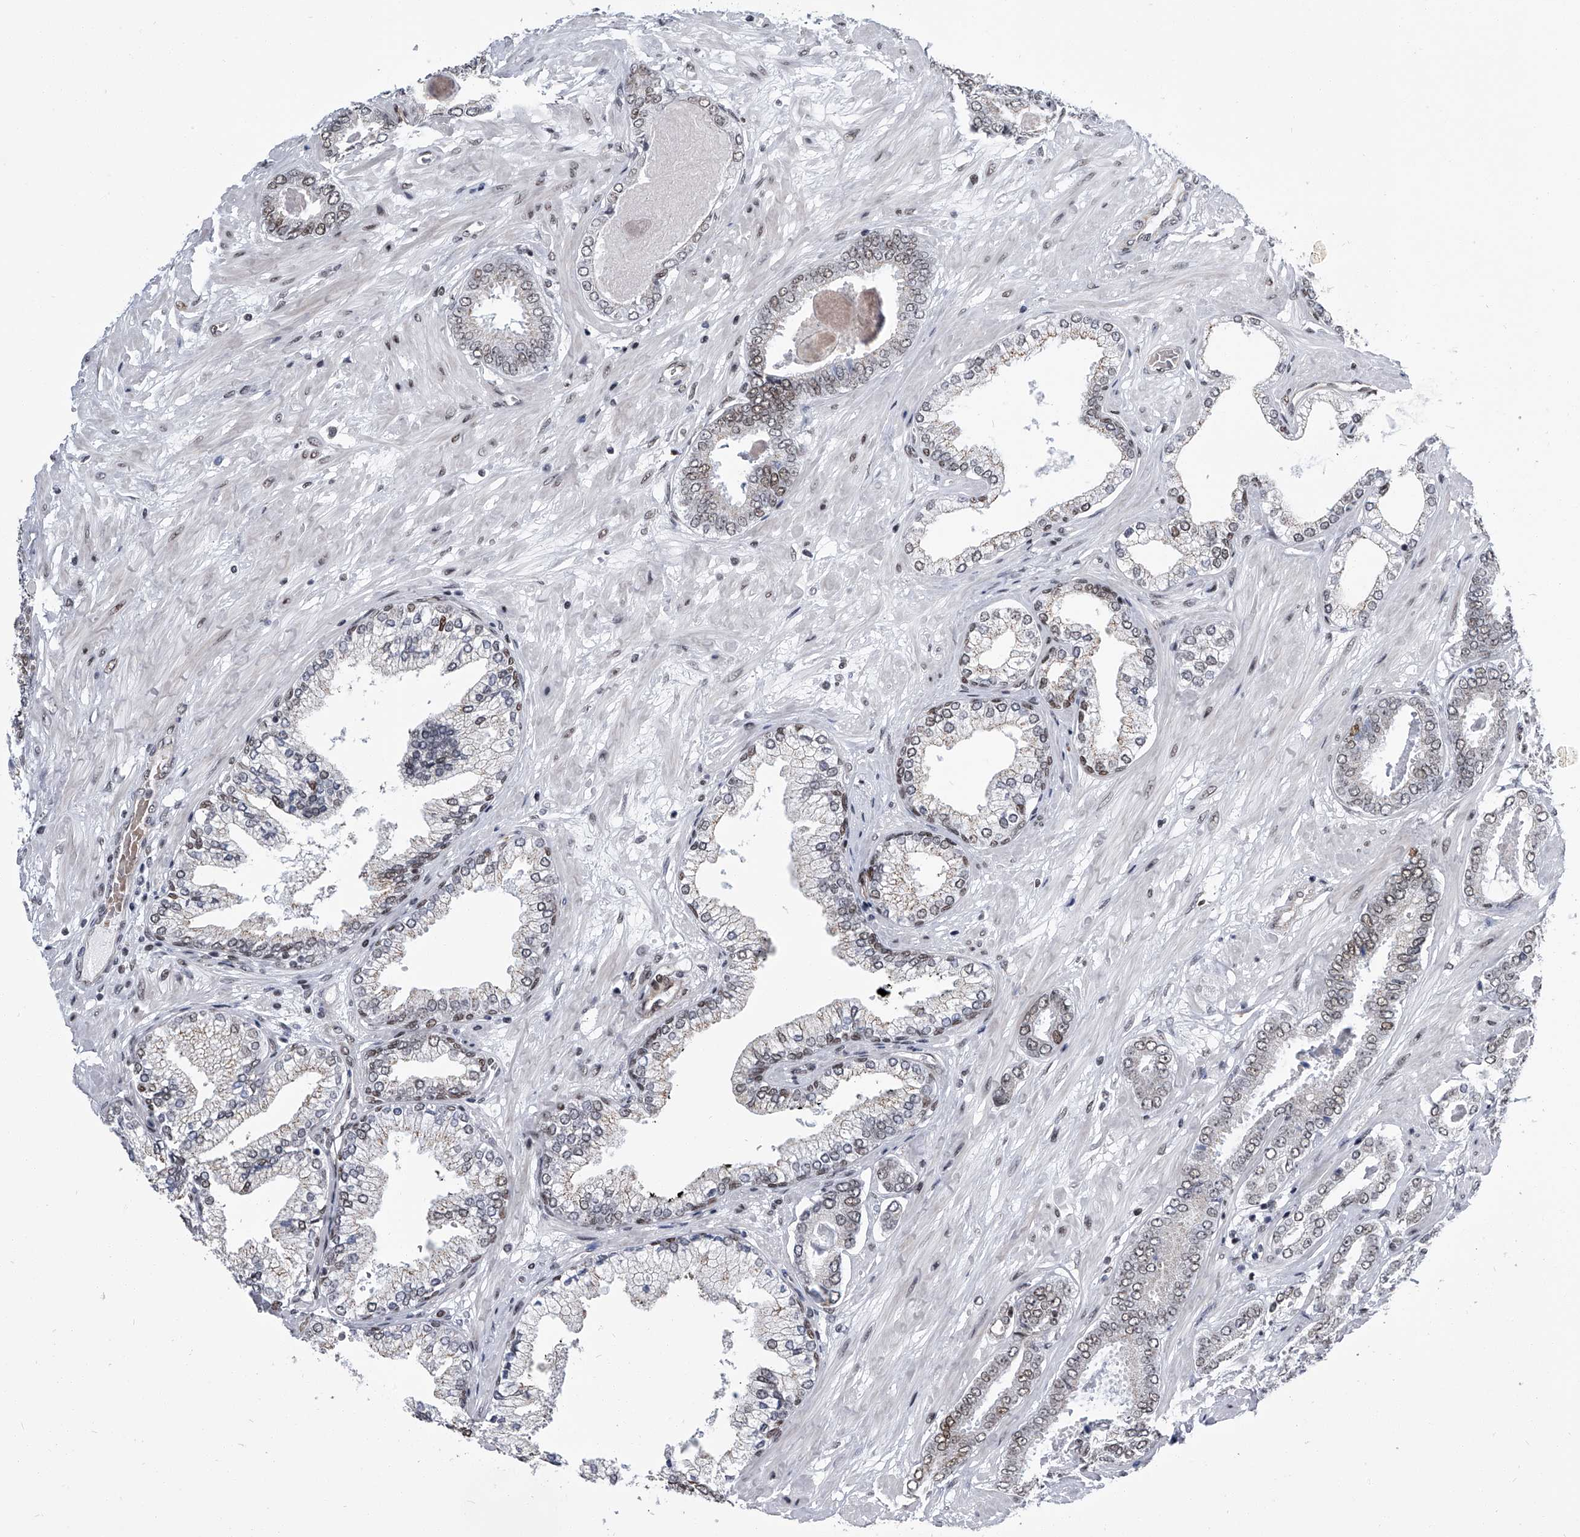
{"staining": {"intensity": "weak", "quantity": ">75%", "location": "nuclear"}, "tissue": "prostate cancer", "cell_type": "Tumor cells", "image_type": "cancer", "snomed": [{"axis": "morphology", "description": "Adenocarcinoma, Low grade"}, {"axis": "topography", "description": "Prostate"}], "caption": "Tumor cells show weak nuclear positivity in approximately >75% of cells in prostate cancer.", "gene": "SIM2", "patient": {"sex": "male", "age": 71}}